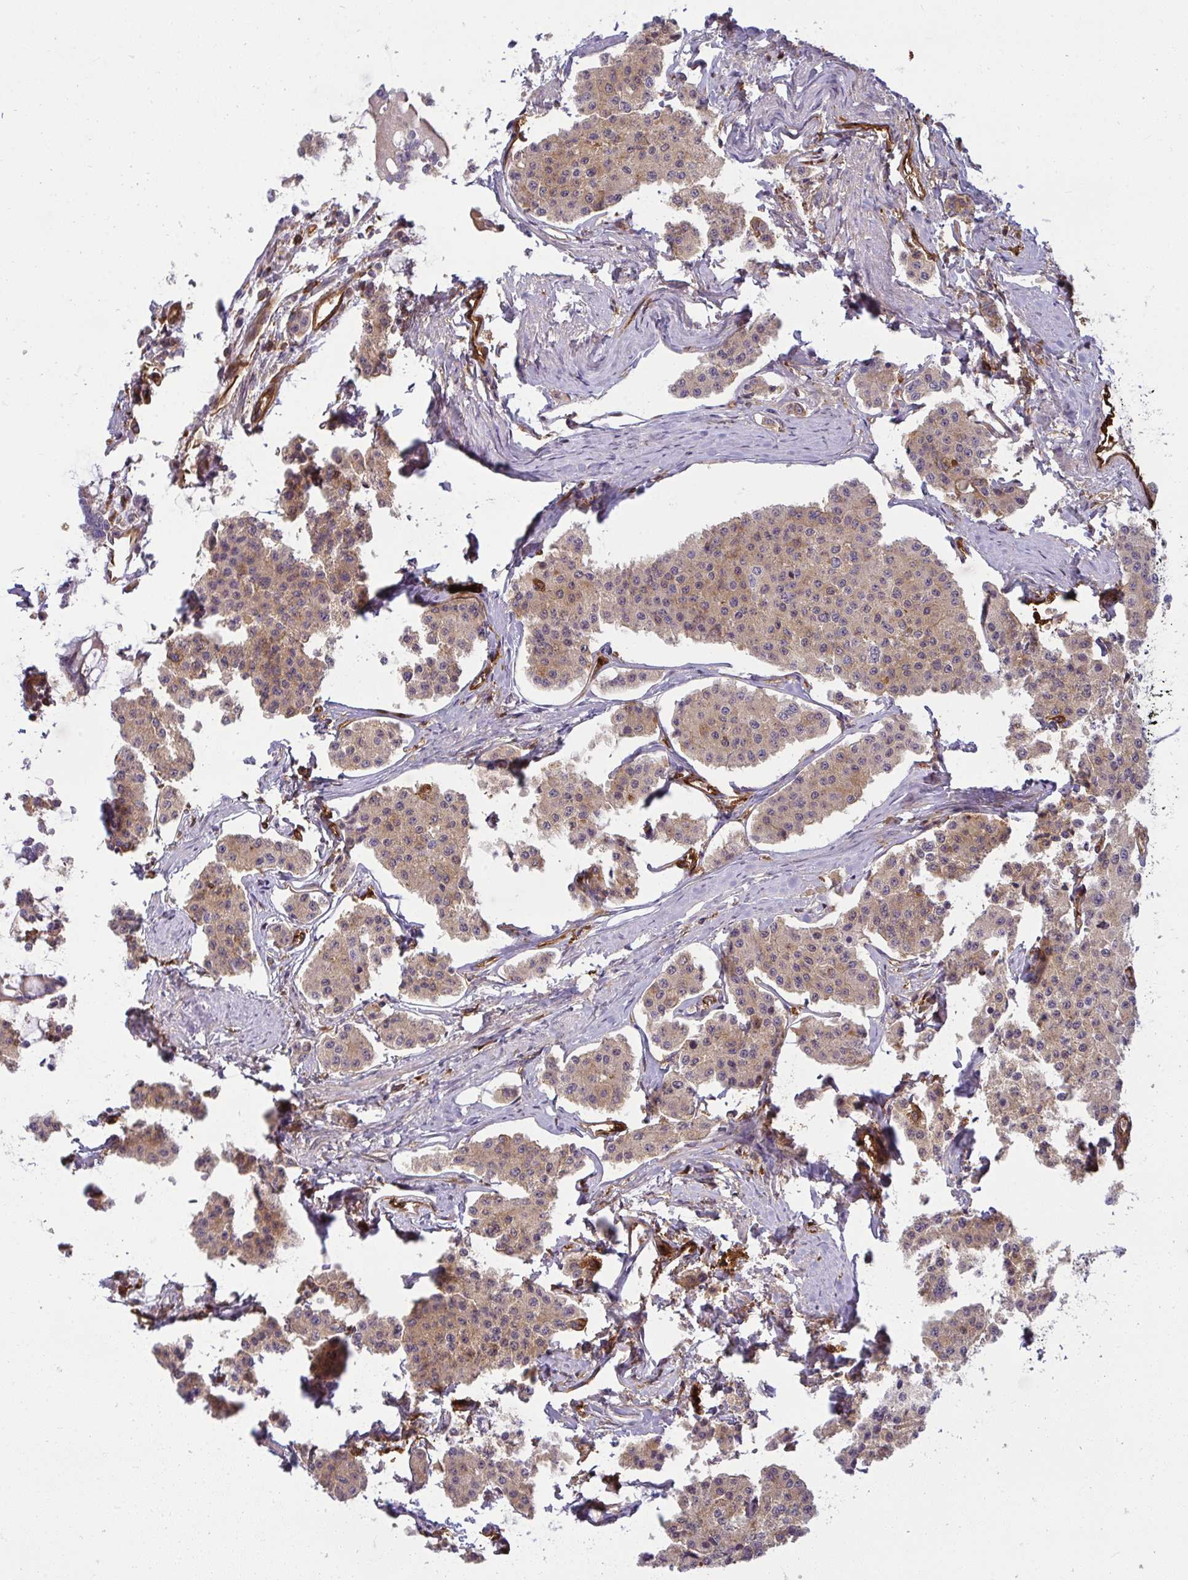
{"staining": {"intensity": "moderate", "quantity": ">75%", "location": "cytoplasmic/membranous"}, "tissue": "carcinoid", "cell_type": "Tumor cells", "image_type": "cancer", "snomed": [{"axis": "morphology", "description": "Carcinoid, malignant, NOS"}, {"axis": "topography", "description": "Small intestine"}], "caption": "Malignant carcinoid stained with DAB IHC exhibits medium levels of moderate cytoplasmic/membranous positivity in about >75% of tumor cells. The protein is shown in brown color, while the nuclei are stained blue.", "gene": "IFIT3", "patient": {"sex": "female", "age": 65}}